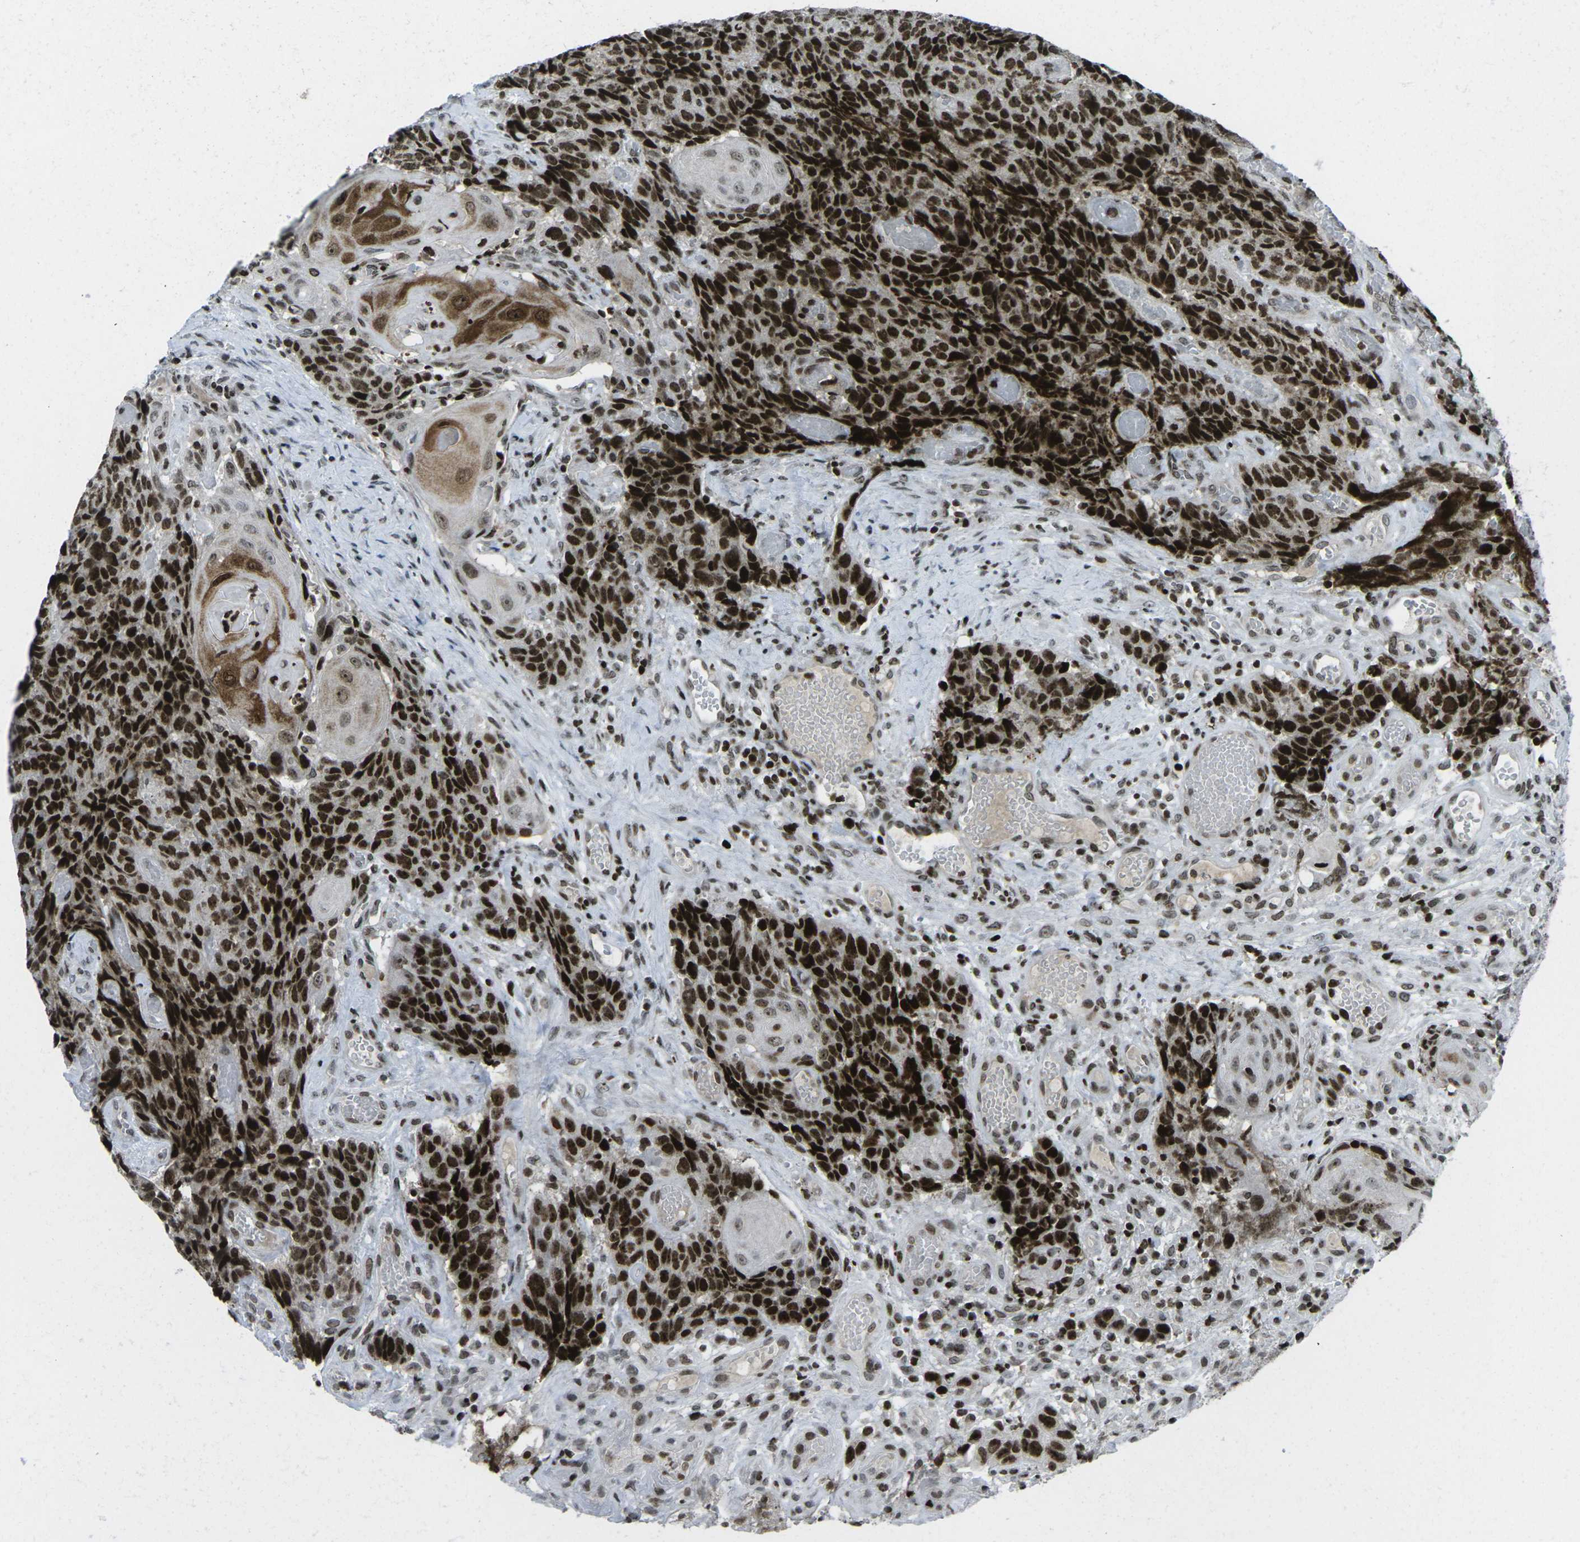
{"staining": {"intensity": "strong", "quantity": ">75%", "location": "nuclear"}, "tissue": "head and neck cancer", "cell_type": "Tumor cells", "image_type": "cancer", "snomed": [{"axis": "morphology", "description": "Squamous cell carcinoma, NOS"}, {"axis": "topography", "description": "Head-Neck"}], "caption": "DAB immunohistochemical staining of human head and neck cancer displays strong nuclear protein staining in approximately >75% of tumor cells. (DAB (3,3'-diaminobenzidine) IHC with brightfield microscopy, high magnification).", "gene": "EME1", "patient": {"sex": "male", "age": 66}}